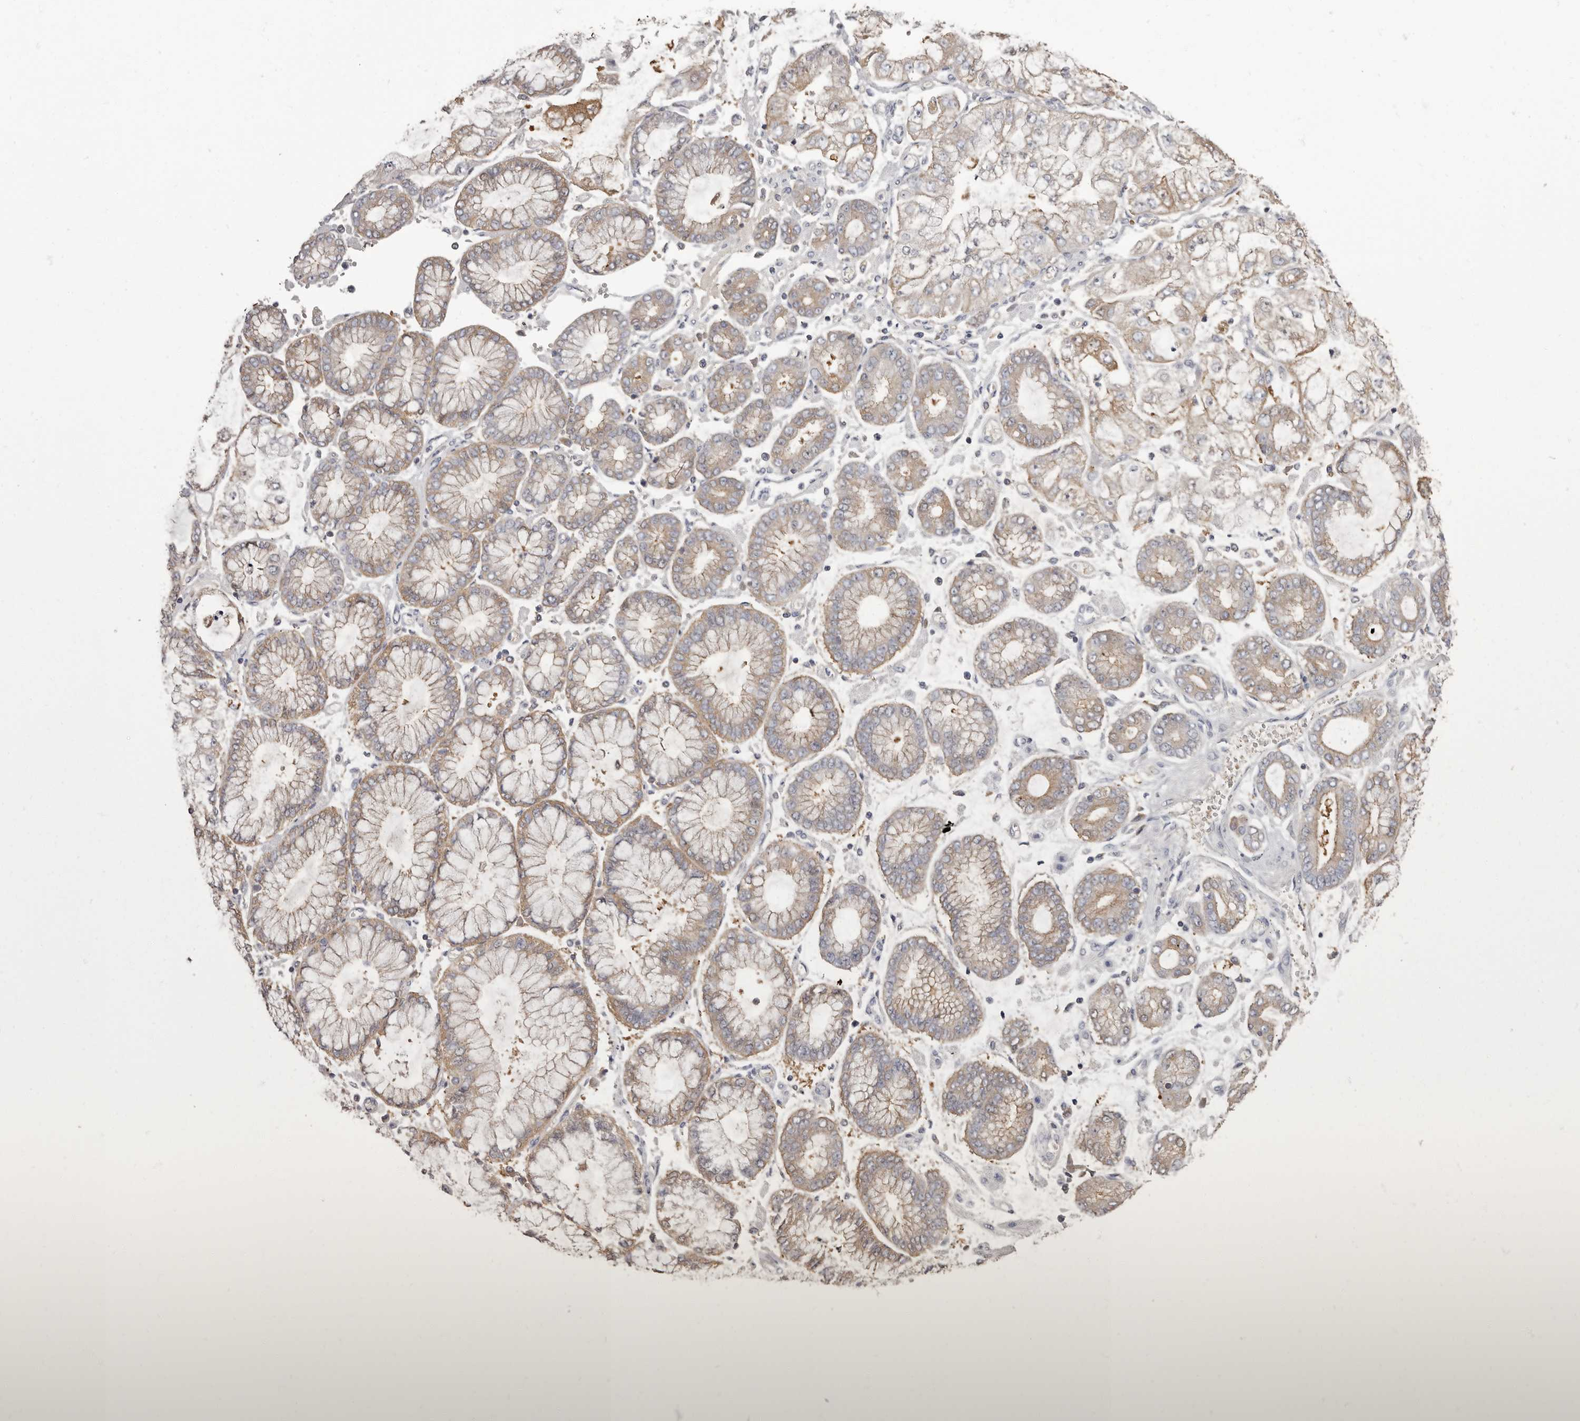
{"staining": {"intensity": "weak", "quantity": "25%-75%", "location": "cytoplasmic/membranous"}, "tissue": "stomach cancer", "cell_type": "Tumor cells", "image_type": "cancer", "snomed": [{"axis": "morphology", "description": "Adenocarcinoma, NOS"}, {"axis": "topography", "description": "Stomach"}], "caption": "Weak cytoplasmic/membranous expression is appreciated in approximately 25%-75% of tumor cells in adenocarcinoma (stomach).", "gene": "APEH", "patient": {"sex": "male", "age": 76}}